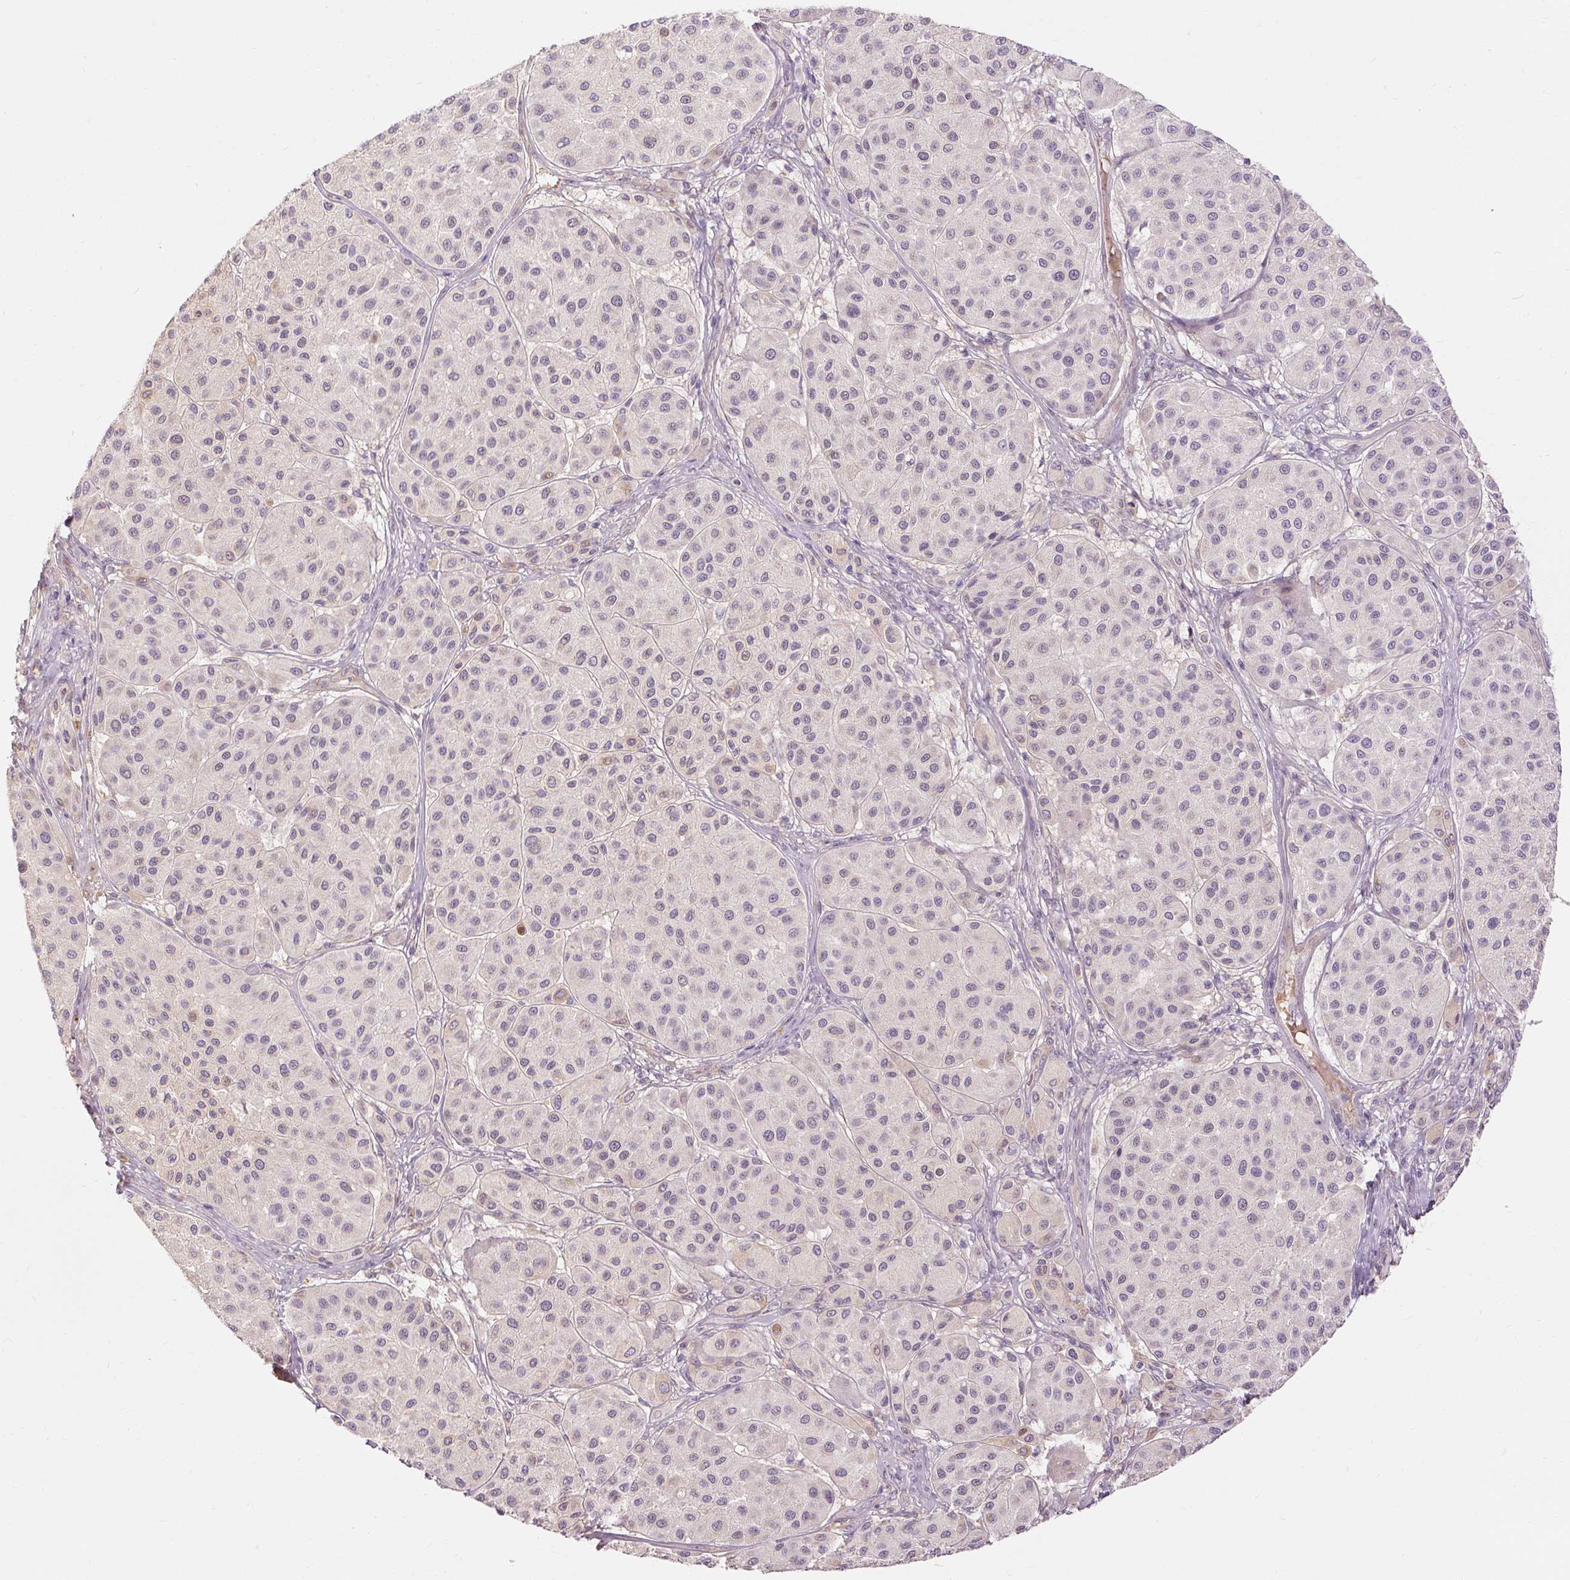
{"staining": {"intensity": "negative", "quantity": "none", "location": "none"}, "tissue": "melanoma", "cell_type": "Tumor cells", "image_type": "cancer", "snomed": [{"axis": "morphology", "description": "Malignant melanoma, Metastatic site"}, {"axis": "topography", "description": "Smooth muscle"}], "caption": "Immunohistochemistry (IHC) of melanoma demonstrates no staining in tumor cells.", "gene": "CAPN3", "patient": {"sex": "male", "age": 41}}